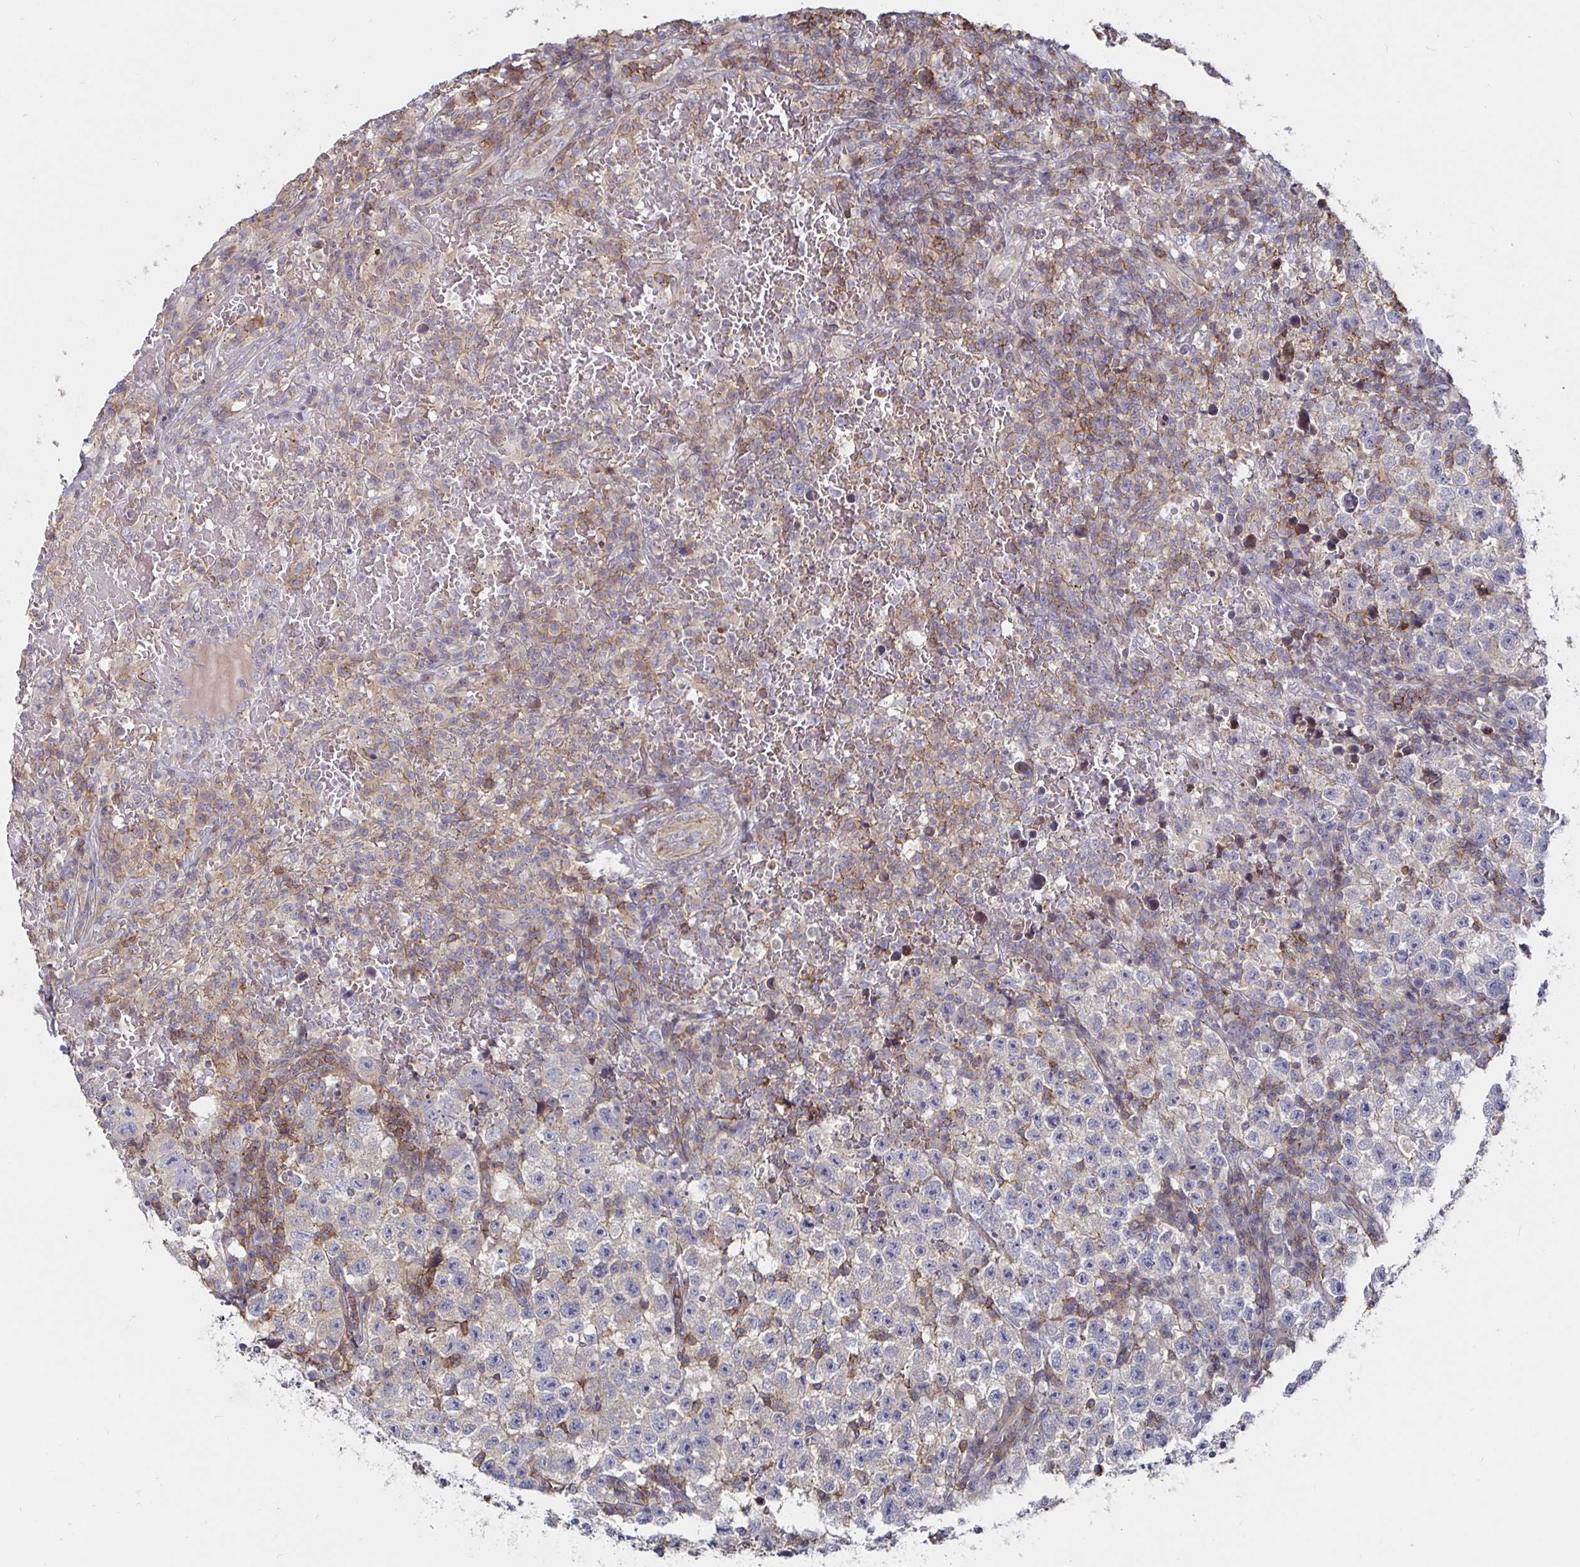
{"staining": {"intensity": "negative", "quantity": "none", "location": "none"}, "tissue": "testis cancer", "cell_type": "Tumor cells", "image_type": "cancer", "snomed": [{"axis": "morphology", "description": "Seminoma, NOS"}, {"axis": "topography", "description": "Testis"}], "caption": "This is an immunohistochemistry (IHC) image of human seminoma (testis). There is no staining in tumor cells.", "gene": "GJA4", "patient": {"sex": "male", "age": 22}}